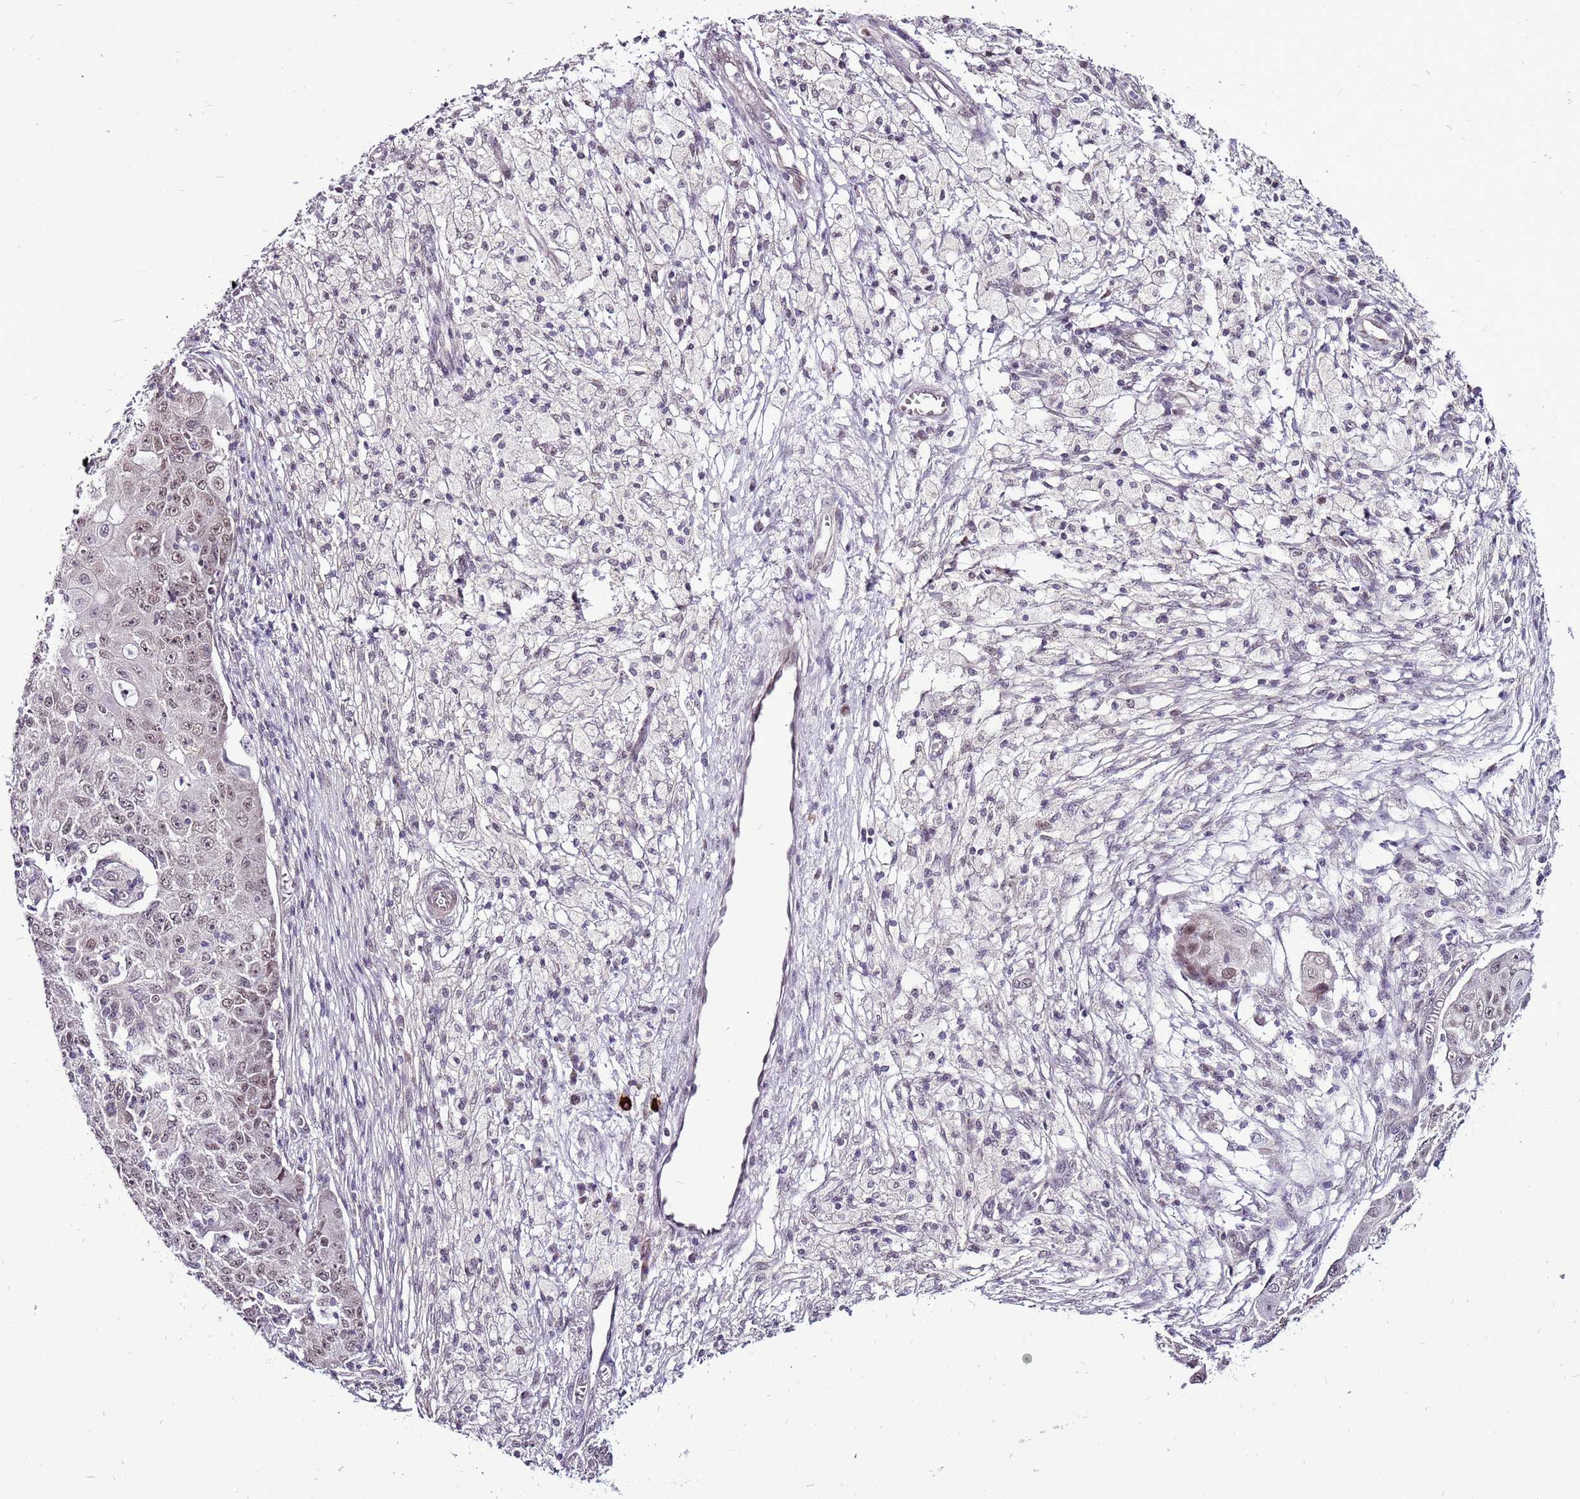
{"staining": {"intensity": "weak", "quantity": "25%-75%", "location": "nuclear"}, "tissue": "ovarian cancer", "cell_type": "Tumor cells", "image_type": "cancer", "snomed": [{"axis": "morphology", "description": "Carcinoma, endometroid"}, {"axis": "topography", "description": "Ovary"}], "caption": "A histopathology image showing weak nuclear expression in about 25%-75% of tumor cells in ovarian cancer (endometroid carcinoma), as visualized by brown immunohistochemical staining.", "gene": "CCDC166", "patient": {"sex": "female", "age": 42}}